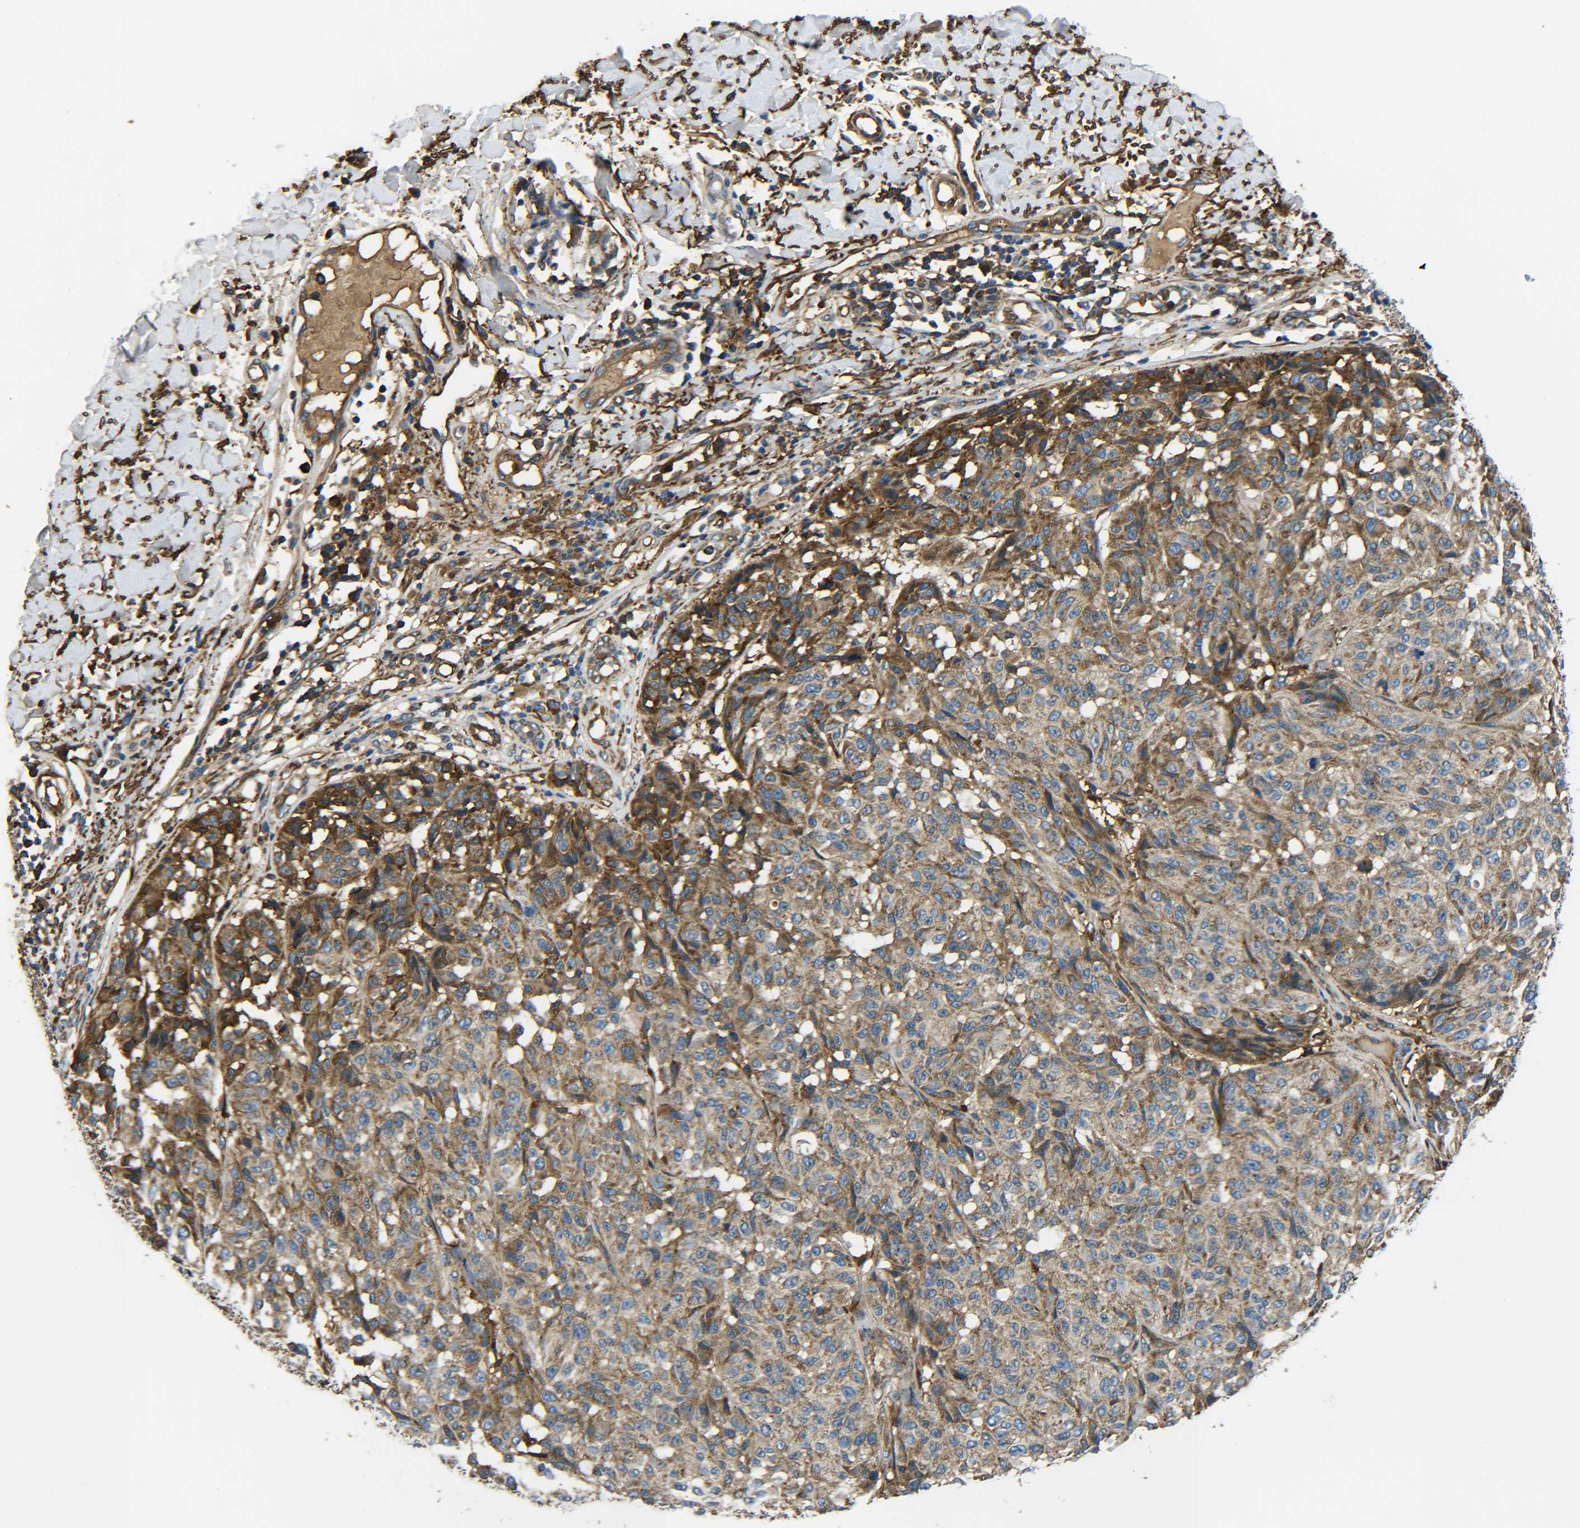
{"staining": {"intensity": "moderate", "quantity": ">75%", "location": "cytoplasmic/membranous"}, "tissue": "melanoma", "cell_type": "Tumor cells", "image_type": "cancer", "snomed": [{"axis": "morphology", "description": "Malignant melanoma, NOS"}, {"axis": "topography", "description": "Skin"}], "caption": "IHC image of human melanoma stained for a protein (brown), which reveals medium levels of moderate cytoplasmic/membranous staining in approximately >75% of tumor cells.", "gene": "PREB", "patient": {"sex": "female", "age": 46}}